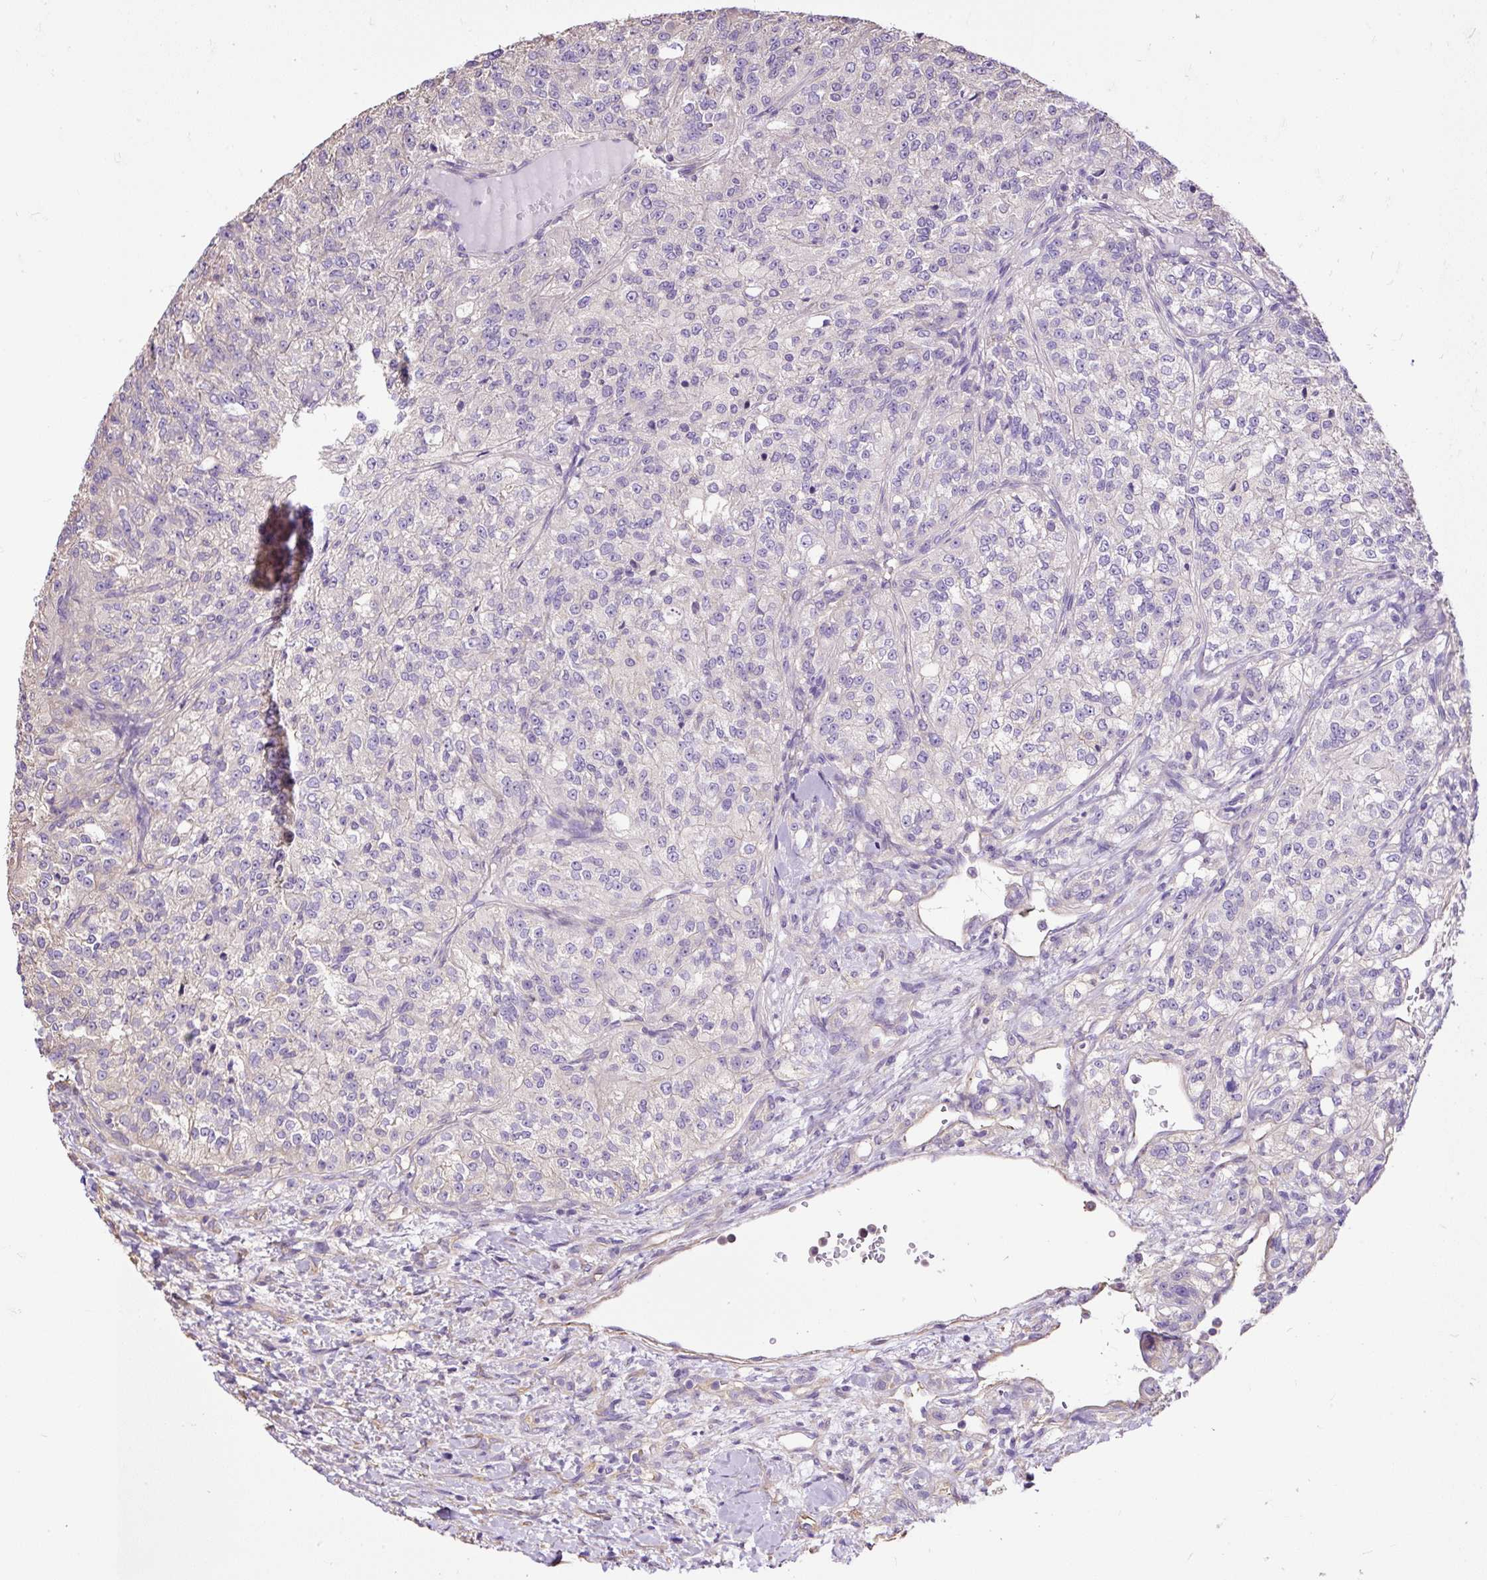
{"staining": {"intensity": "negative", "quantity": "none", "location": "none"}, "tissue": "renal cancer", "cell_type": "Tumor cells", "image_type": "cancer", "snomed": [{"axis": "morphology", "description": "Adenocarcinoma, NOS"}, {"axis": "topography", "description": "Kidney"}], "caption": "The photomicrograph reveals no staining of tumor cells in renal adenocarcinoma.", "gene": "PDIA2", "patient": {"sex": "female", "age": 63}}